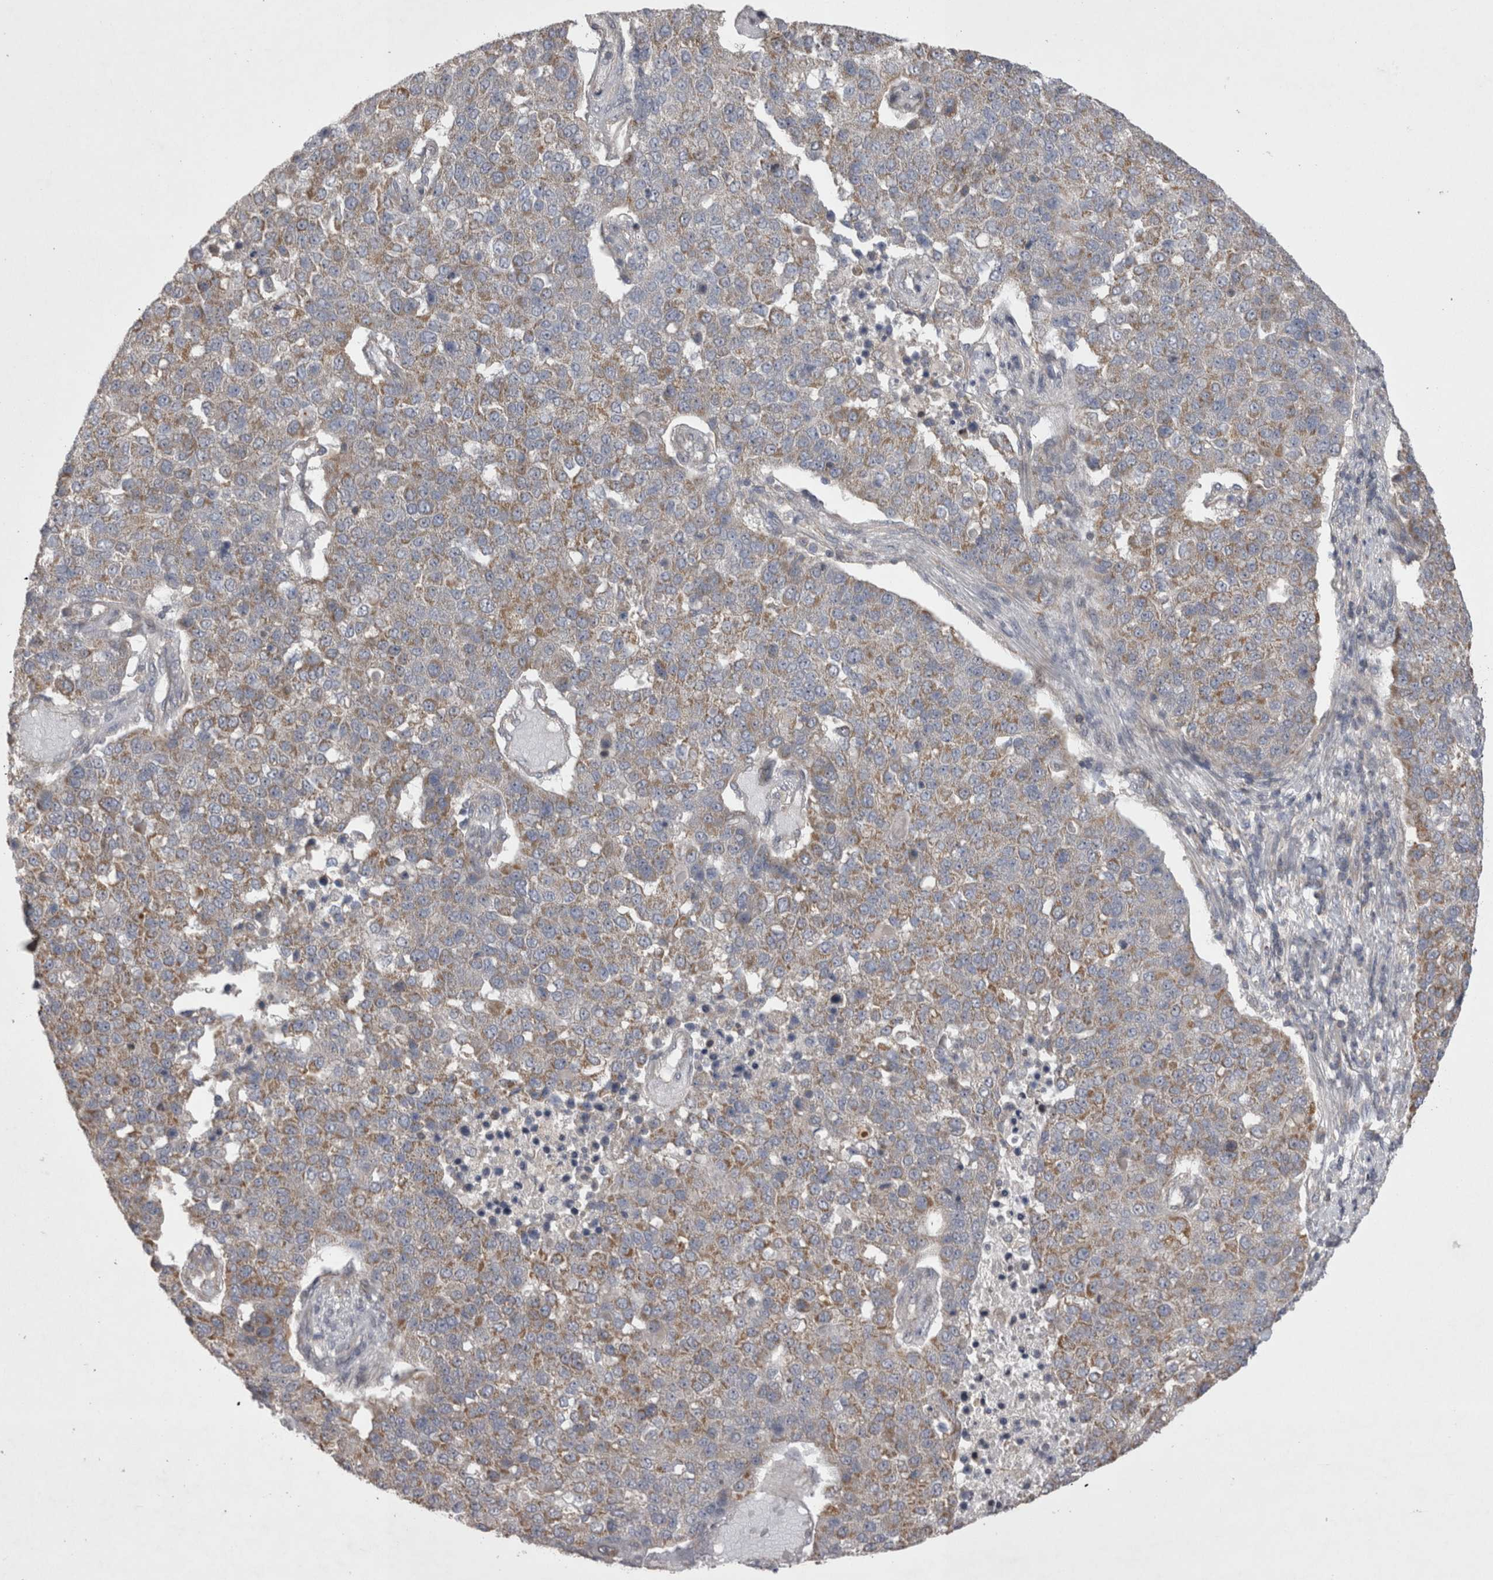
{"staining": {"intensity": "weak", "quantity": "25%-75%", "location": "cytoplasmic/membranous"}, "tissue": "pancreatic cancer", "cell_type": "Tumor cells", "image_type": "cancer", "snomed": [{"axis": "morphology", "description": "Adenocarcinoma, NOS"}, {"axis": "topography", "description": "Pancreas"}], "caption": "DAB immunohistochemical staining of pancreatic cancer exhibits weak cytoplasmic/membranous protein positivity in approximately 25%-75% of tumor cells.", "gene": "TSPOAP1", "patient": {"sex": "female", "age": 61}}